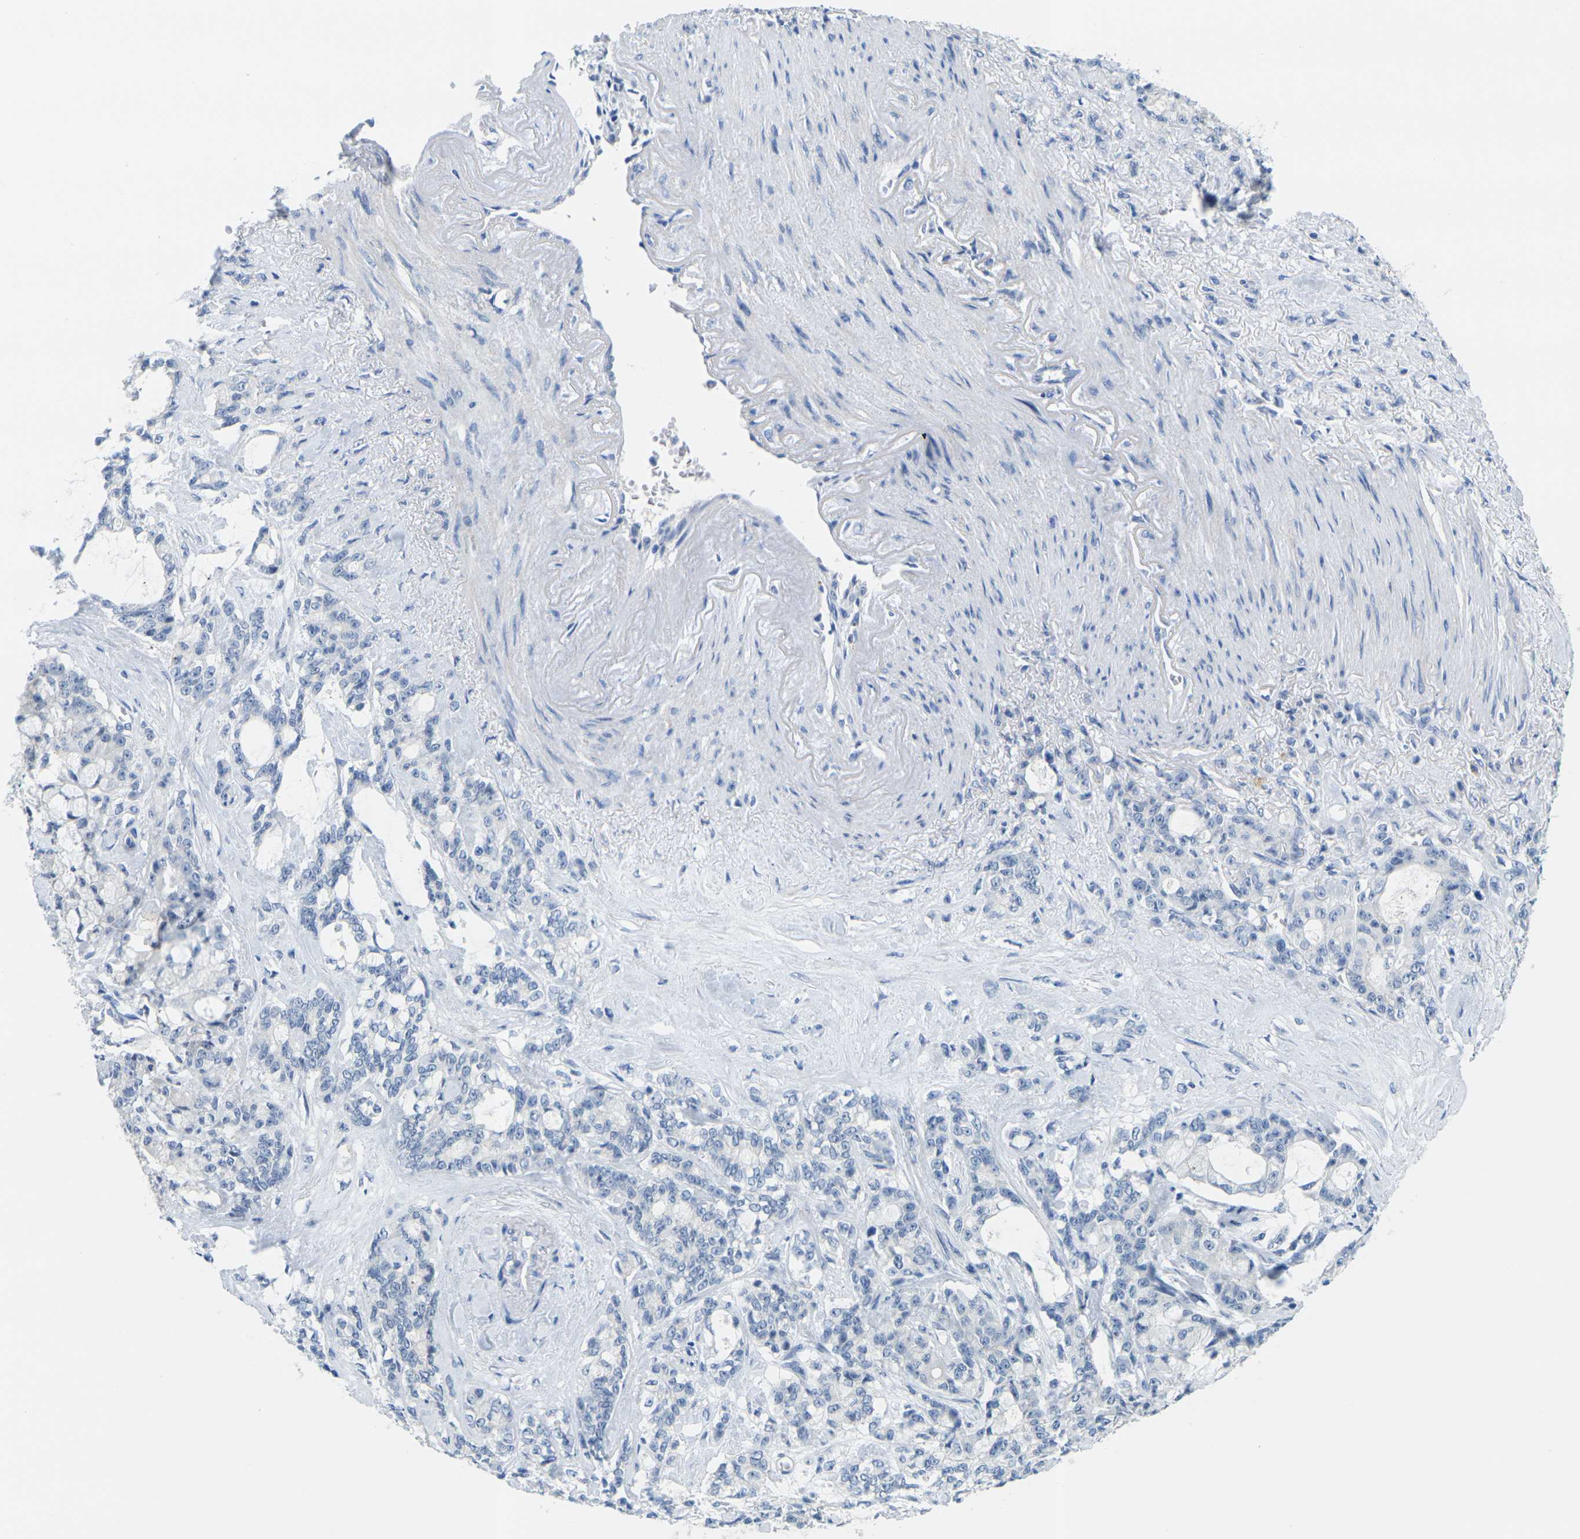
{"staining": {"intensity": "negative", "quantity": "none", "location": "none"}, "tissue": "pancreatic cancer", "cell_type": "Tumor cells", "image_type": "cancer", "snomed": [{"axis": "morphology", "description": "Adenocarcinoma, NOS"}, {"axis": "topography", "description": "Pancreas"}], "caption": "Histopathology image shows no protein expression in tumor cells of pancreatic cancer tissue.", "gene": "GPR15", "patient": {"sex": "female", "age": 73}}